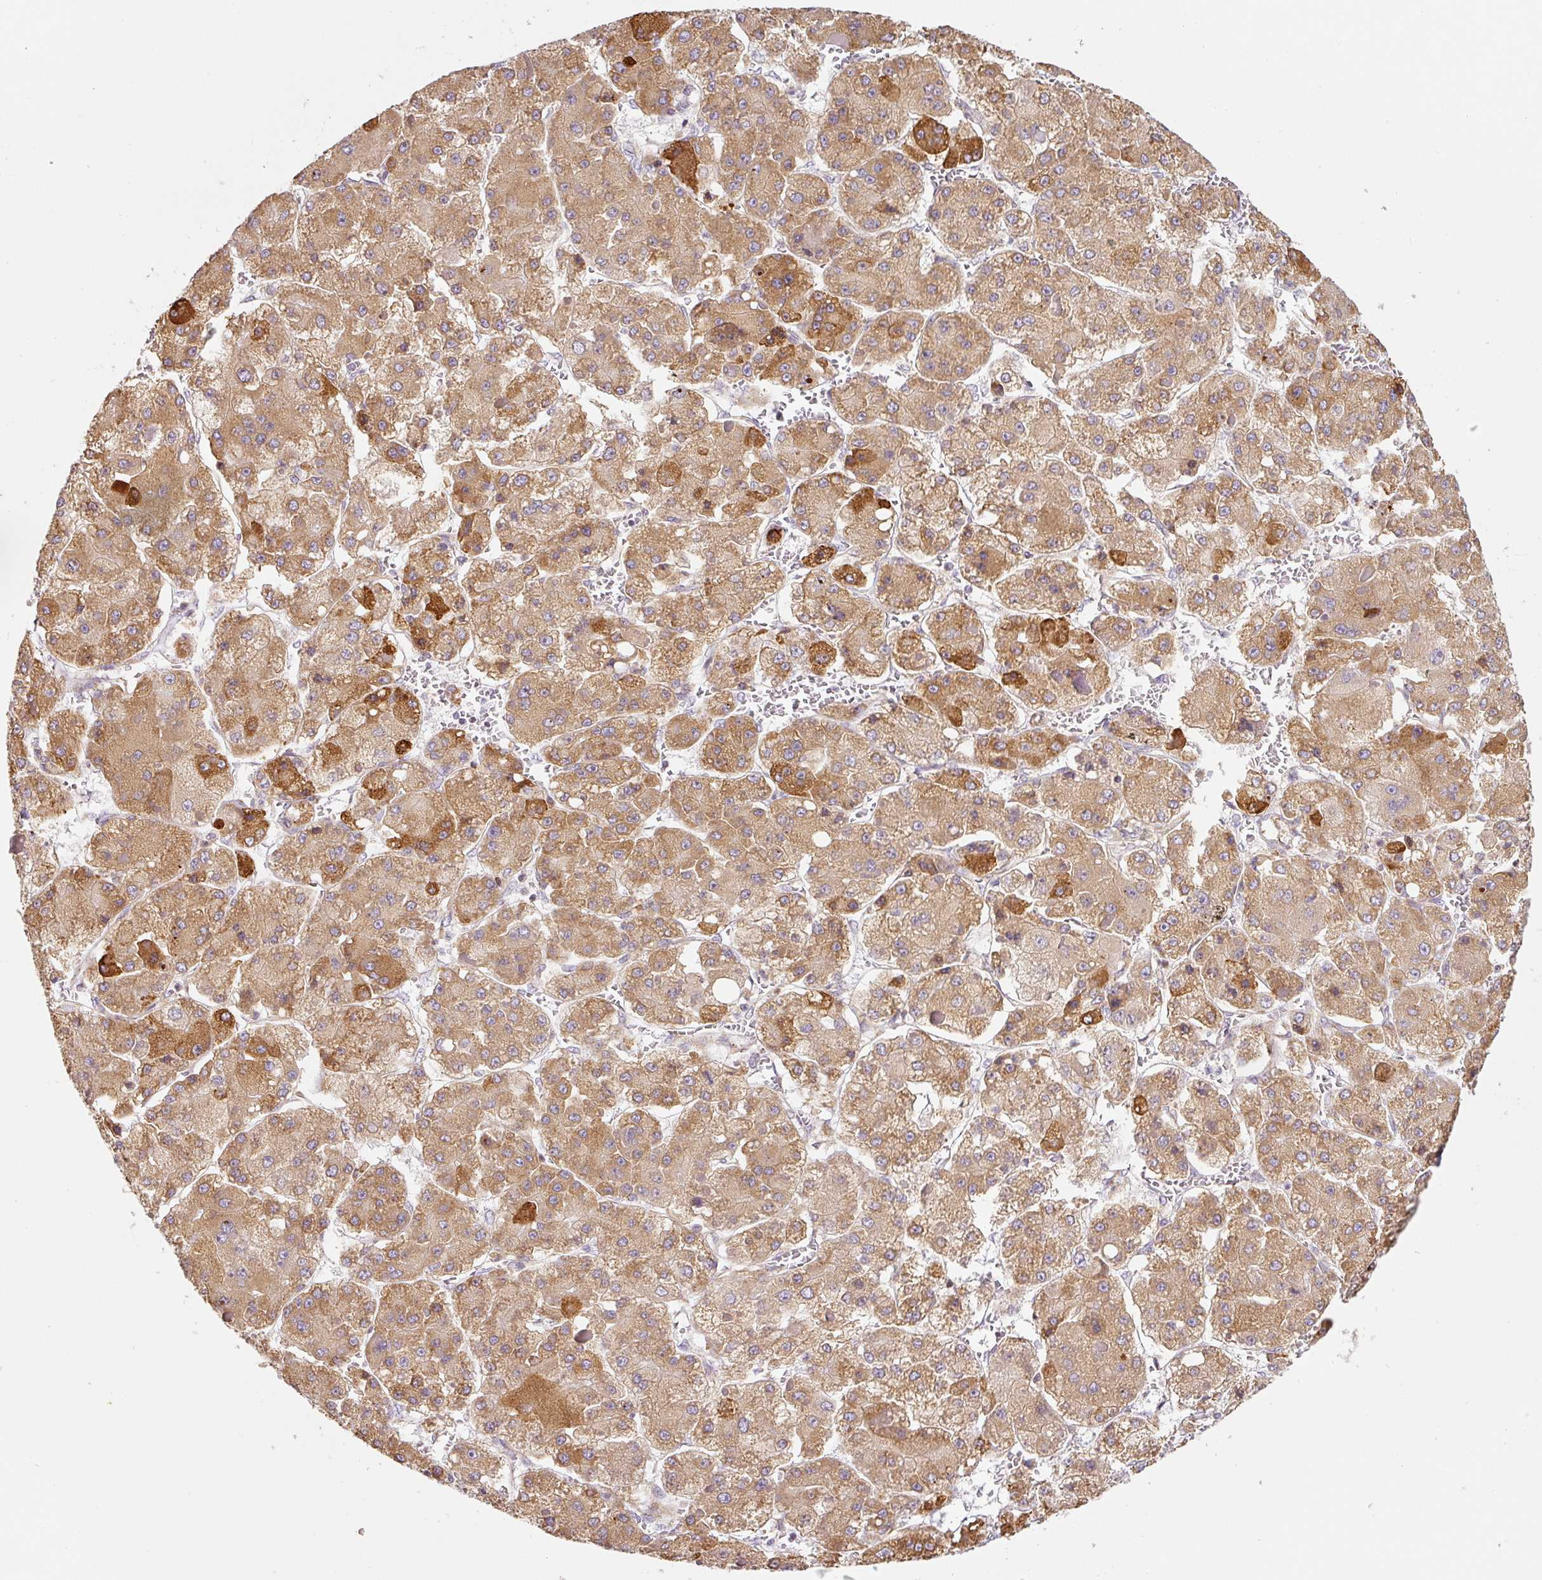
{"staining": {"intensity": "moderate", "quantity": ">75%", "location": "cytoplasmic/membranous"}, "tissue": "liver cancer", "cell_type": "Tumor cells", "image_type": "cancer", "snomed": [{"axis": "morphology", "description": "Carcinoma, Hepatocellular, NOS"}, {"axis": "topography", "description": "Liver"}], "caption": "Protein staining of hepatocellular carcinoma (liver) tissue reveals moderate cytoplasmic/membranous expression in approximately >75% of tumor cells. (DAB = brown stain, brightfield microscopy at high magnification).", "gene": "MORN4", "patient": {"sex": "female", "age": 73}}